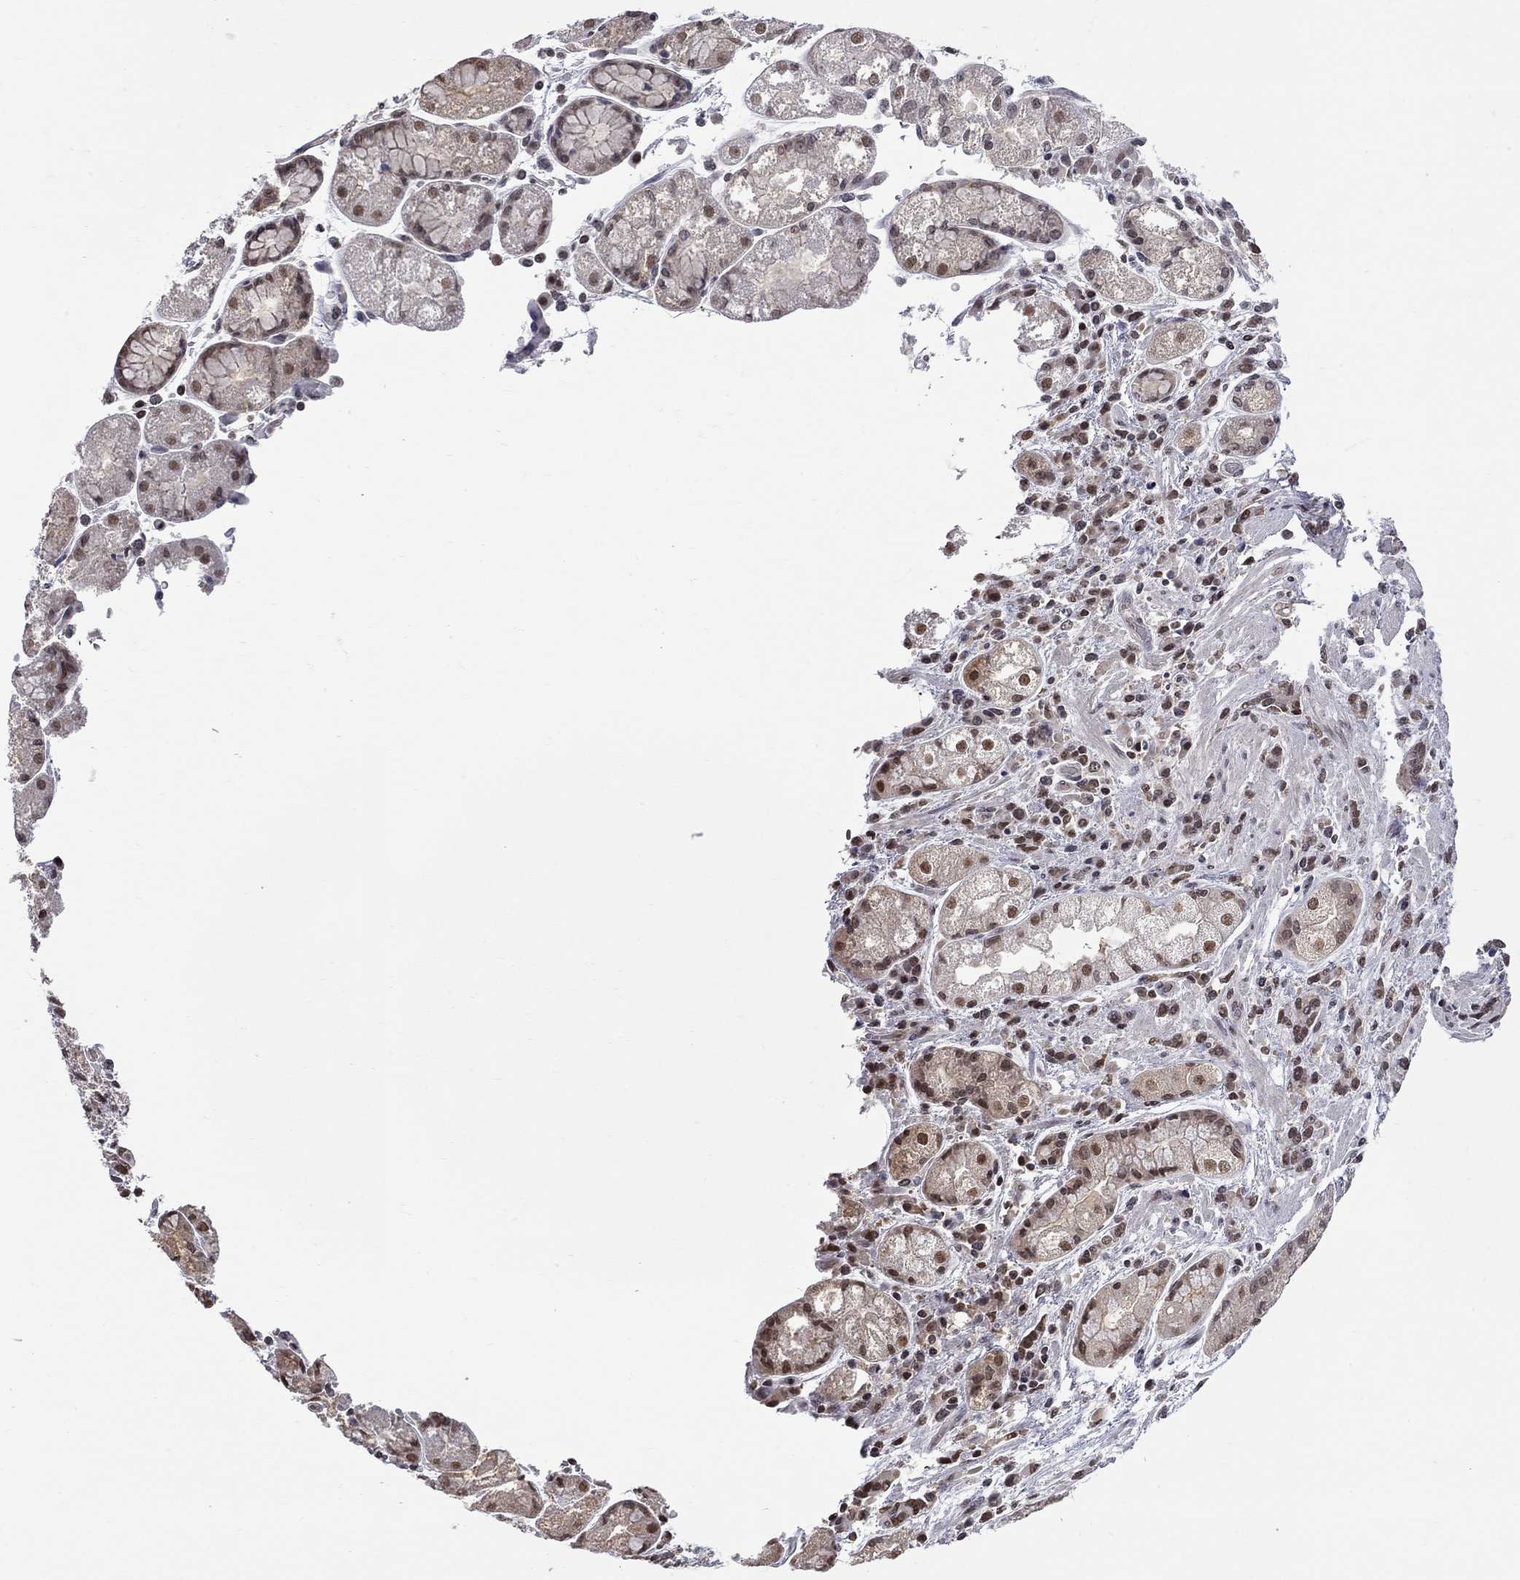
{"staining": {"intensity": "weak", "quantity": ">75%", "location": "nuclear"}, "tissue": "stomach cancer", "cell_type": "Tumor cells", "image_type": "cancer", "snomed": [{"axis": "morphology", "description": "Adenocarcinoma, NOS"}, {"axis": "topography", "description": "Stomach"}], "caption": "The histopathology image shows a brown stain indicating the presence of a protein in the nuclear of tumor cells in stomach adenocarcinoma.", "gene": "RFWD3", "patient": {"sex": "female", "age": 57}}